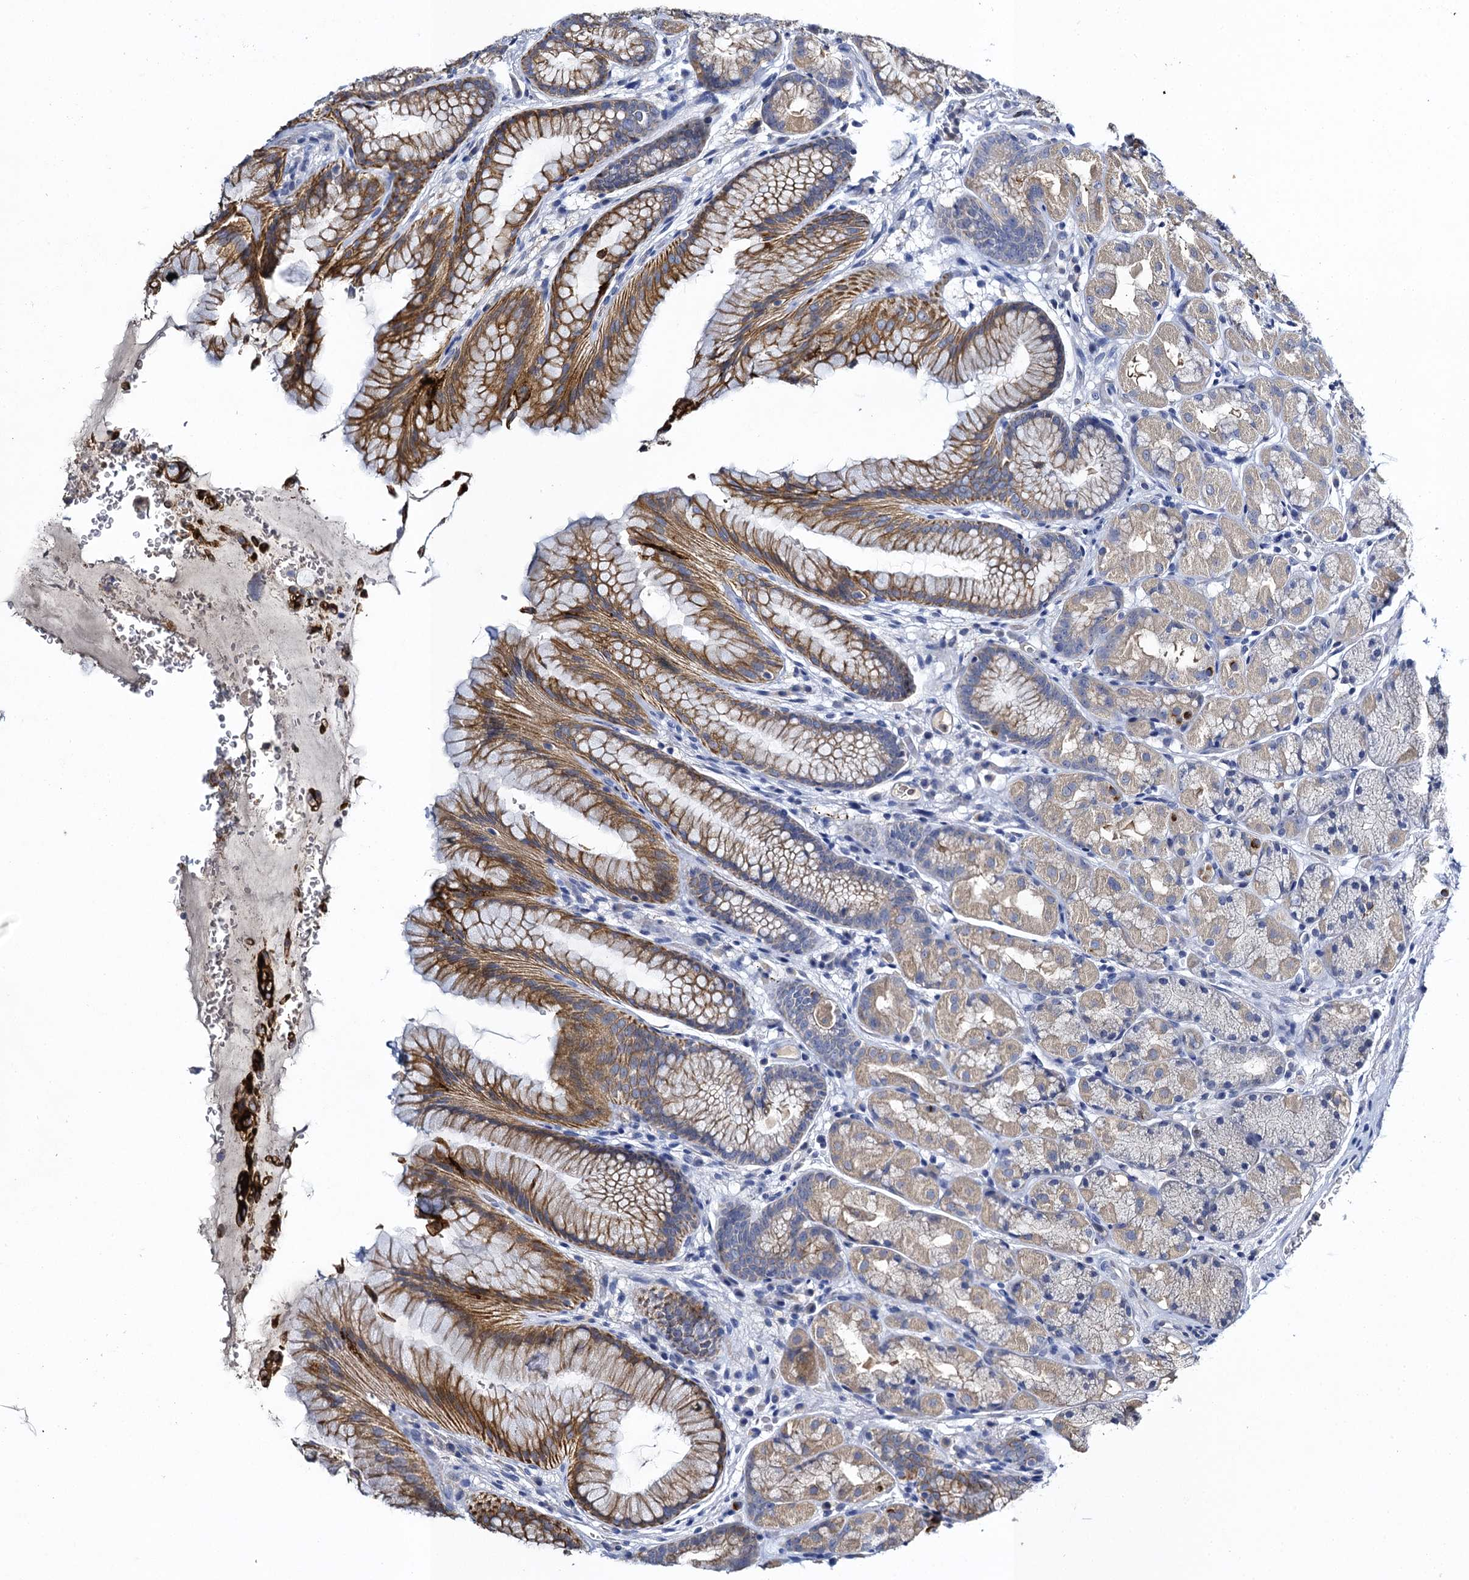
{"staining": {"intensity": "moderate", "quantity": "25%-75%", "location": "cytoplasmic/membranous"}, "tissue": "stomach", "cell_type": "Glandular cells", "image_type": "normal", "snomed": [{"axis": "morphology", "description": "Normal tissue, NOS"}, {"axis": "topography", "description": "Stomach"}], "caption": "Stomach stained with DAB (3,3'-diaminobenzidine) IHC exhibits medium levels of moderate cytoplasmic/membranous positivity in about 25%-75% of glandular cells.", "gene": "SLC11A2", "patient": {"sex": "male", "age": 63}}